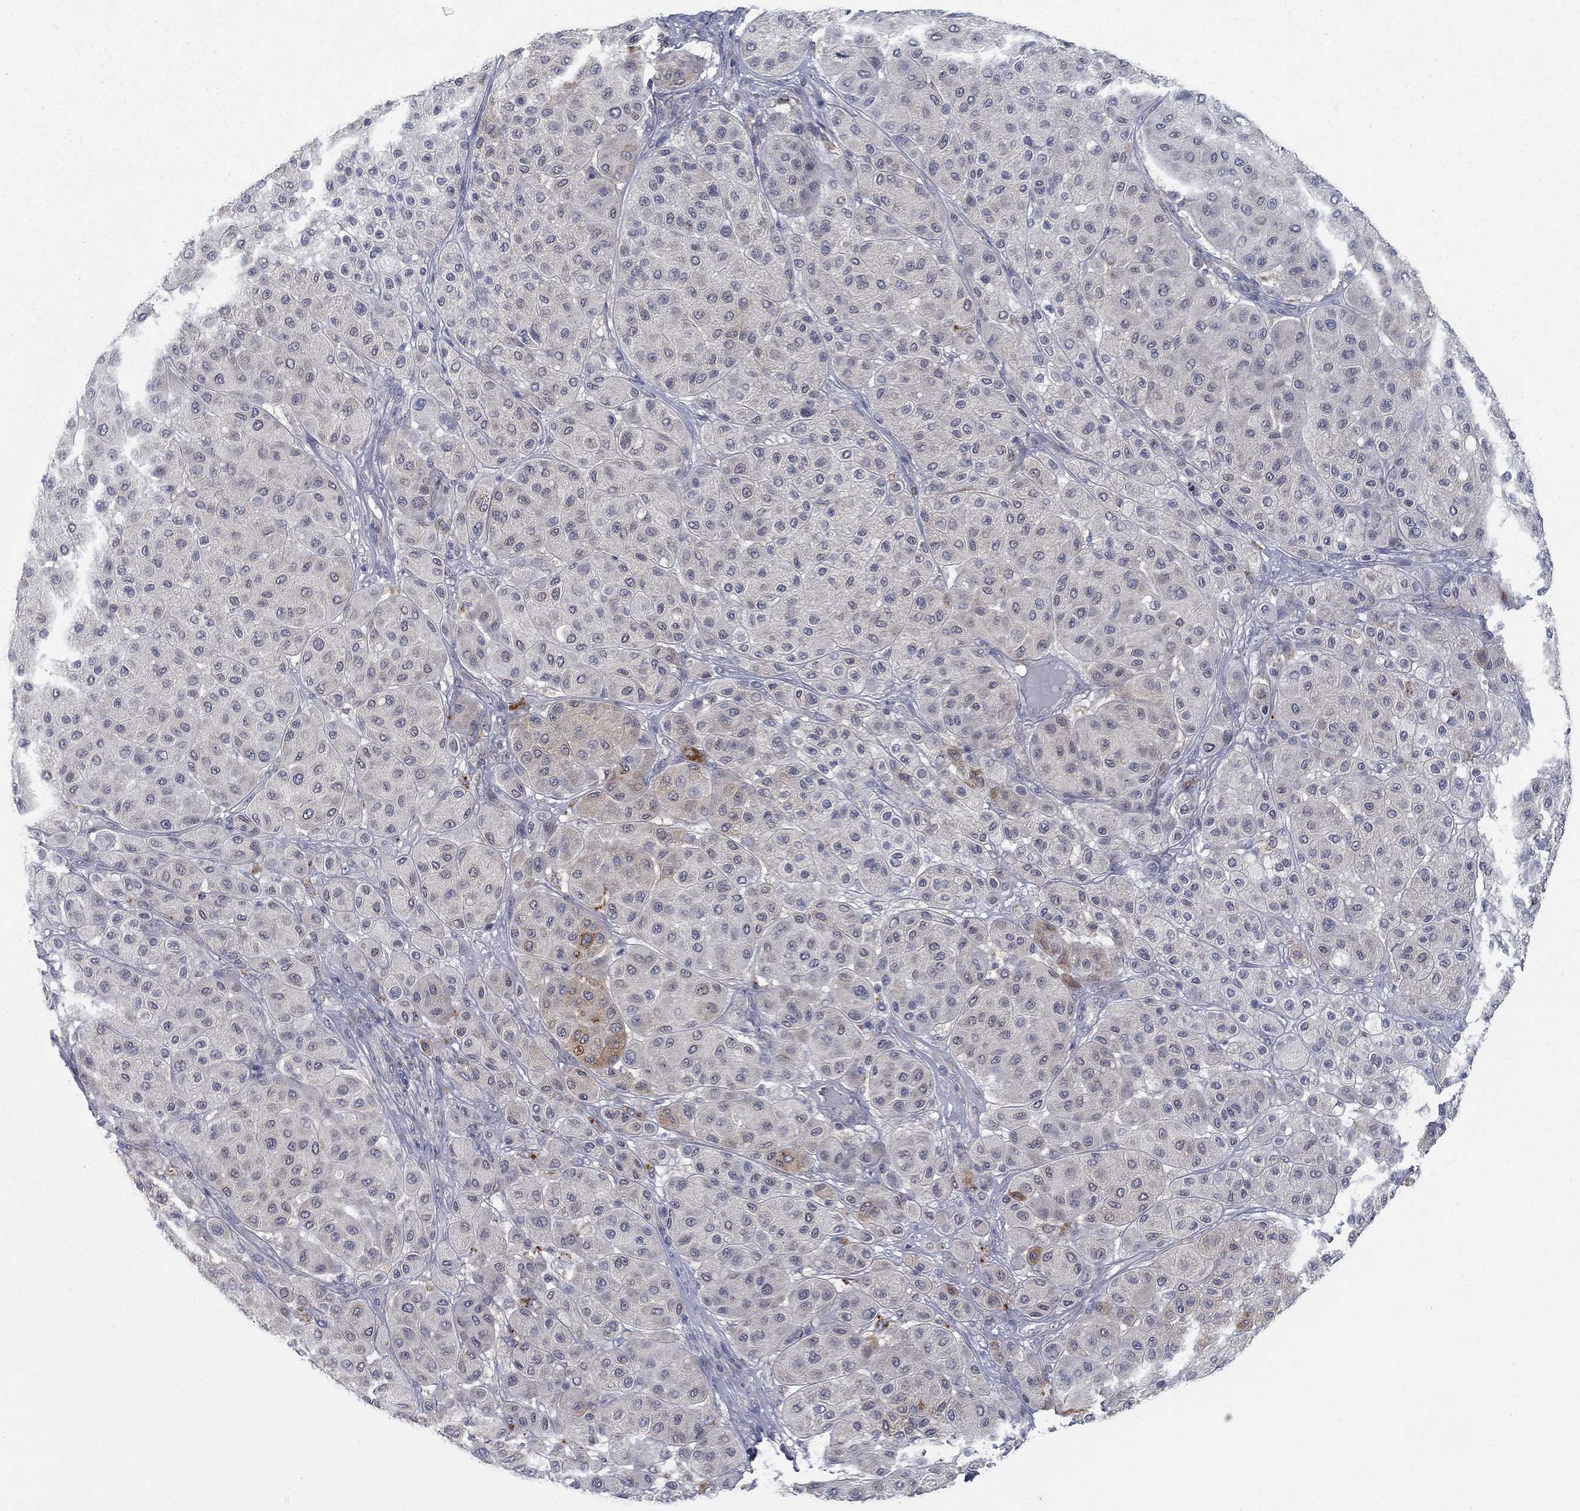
{"staining": {"intensity": "moderate", "quantity": "<25%", "location": "cytoplasmic/membranous"}, "tissue": "melanoma", "cell_type": "Tumor cells", "image_type": "cancer", "snomed": [{"axis": "morphology", "description": "Malignant melanoma, Metastatic site"}, {"axis": "topography", "description": "Smooth muscle"}], "caption": "The photomicrograph exhibits staining of melanoma, revealing moderate cytoplasmic/membranous protein positivity (brown color) within tumor cells.", "gene": "MTSS2", "patient": {"sex": "male", "age": 41}}